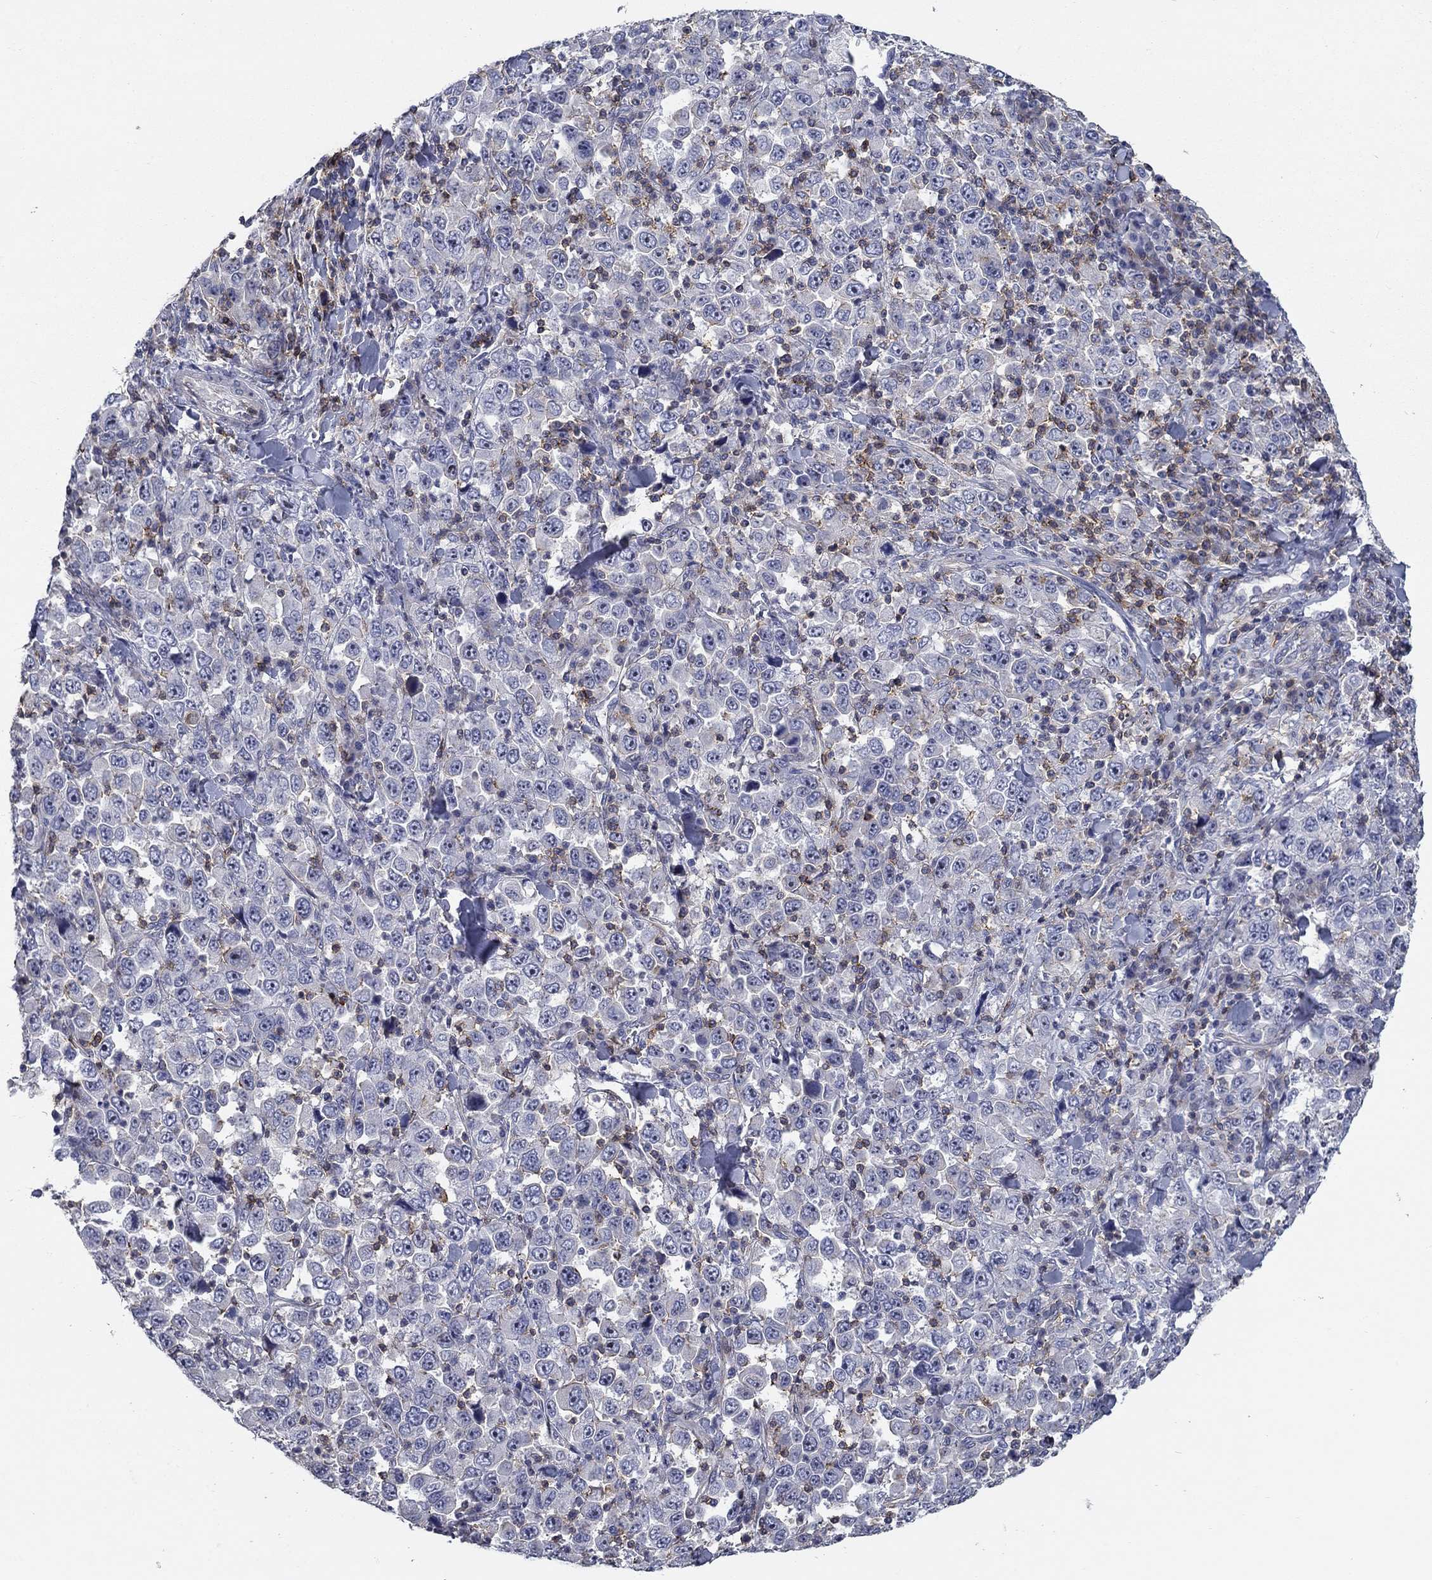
{"staining": {"intensity": "negative", "quantity": "none", "location": "none"}, "tissue": "stomach cancer", "cell_type": "Tumor cells", "image_type": "cancer", "snomed": [{"axis": "morphology", "description": "Normal tissue, NOS"}, {"axis": "morphology", "description": "Adenocarcinoma, NOS"}, {"axis": "topography", "description": "Stomach, upper"}, {"axis": "topography", "description": "Stomach"}], "caption": "Immunohistochemistry histopathology image of neoplastic tissue: human adenocarcinoma (stomach) stained with DAB displays no significant protein staining in tumor cells.", "gene": "SIT1", "patient": {"sex": "male", "age": 59}}